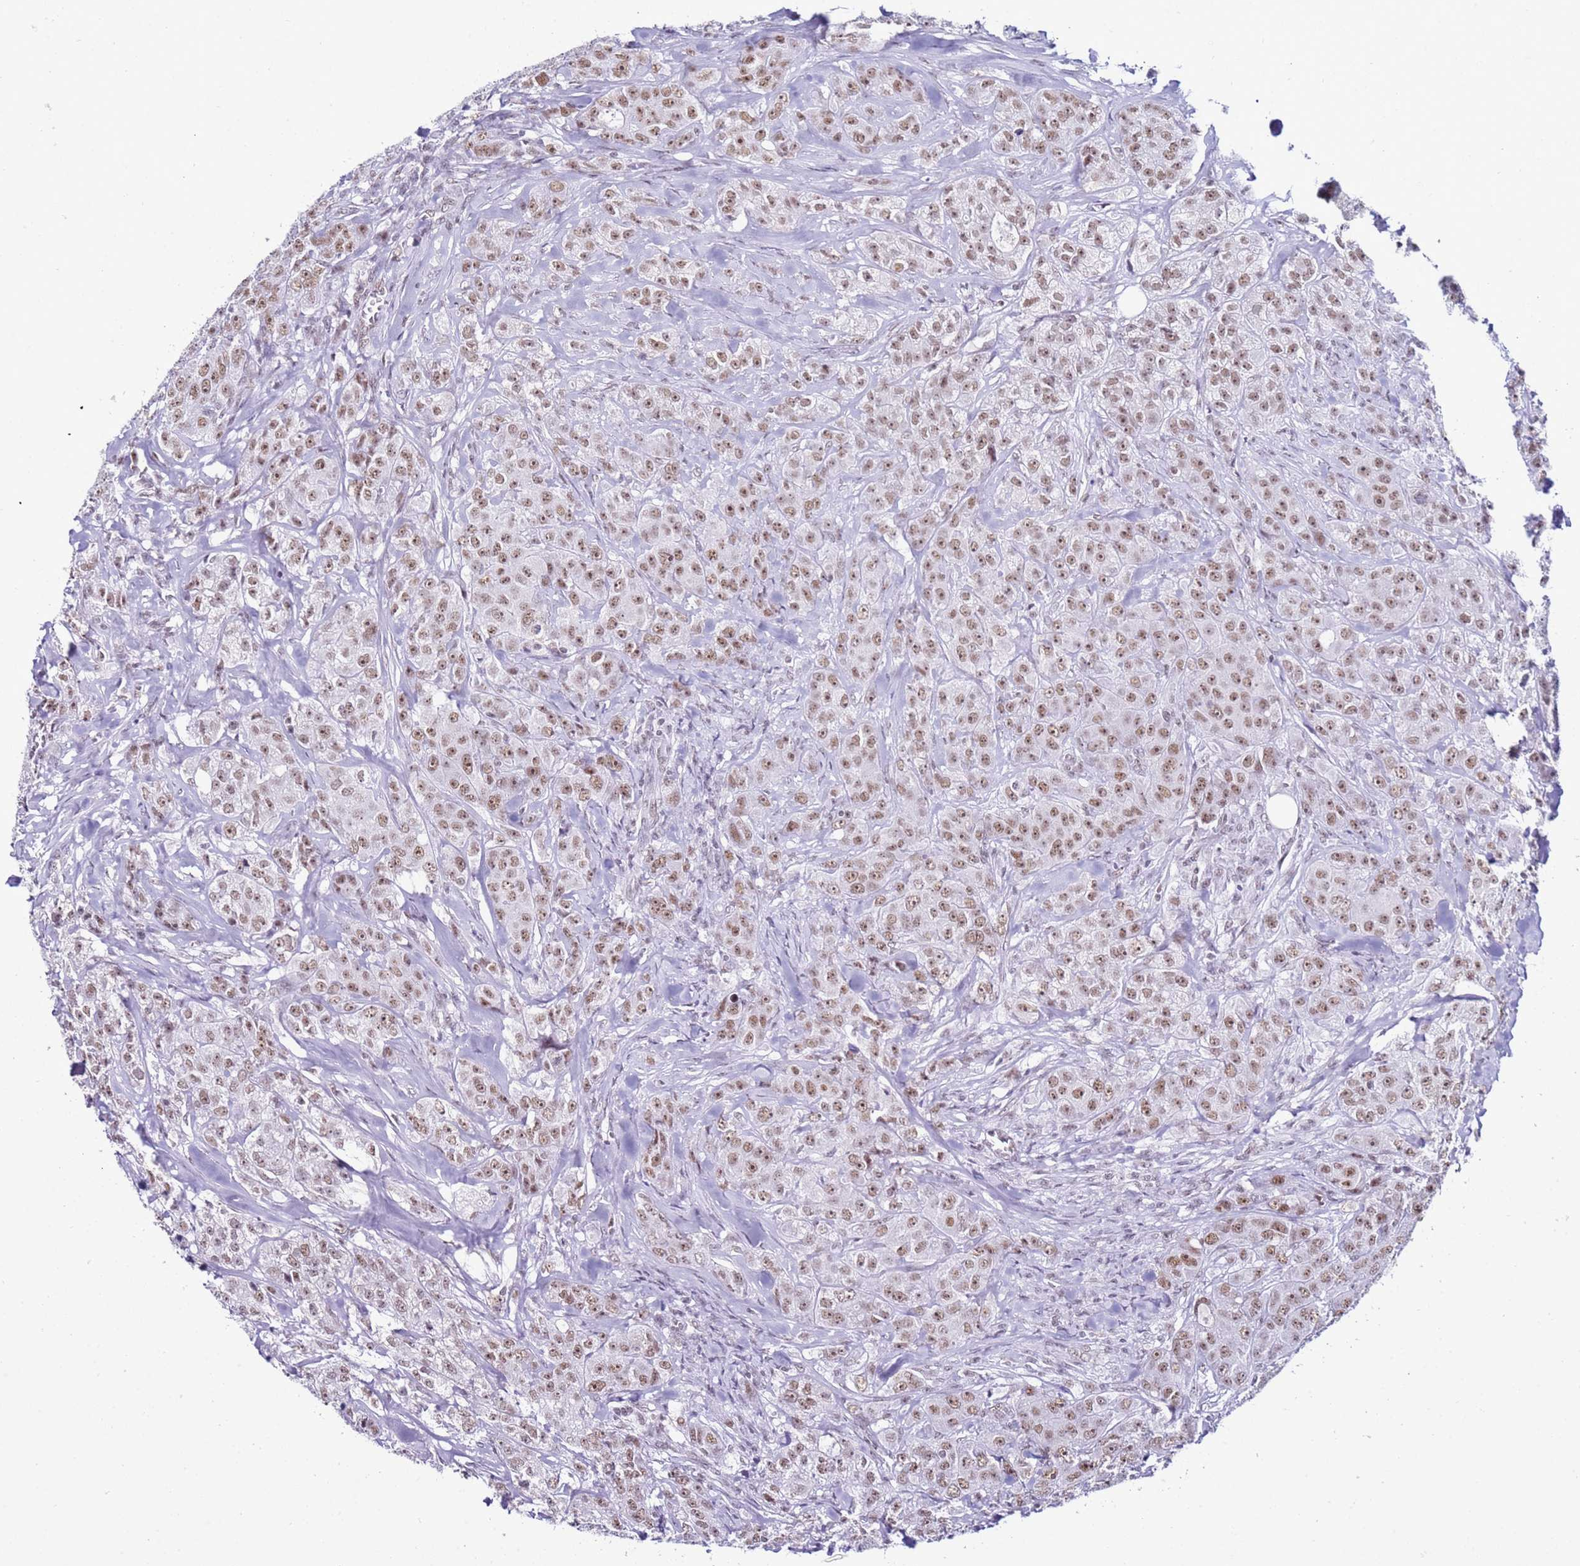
{"staining": {"intensity": "moderate", "quantity": ">75%", "location": "nuclear"}, "tissue": "breast cancer", "cell_type": "Tumor cells", "image_type": "cancer", "snomed": [{"axis": "morphology", "description": "Duct carcinoma"}, {"axis": "topography", "description": "Breast"}], "caption": "Breast intraductal carcinoma stained with a protein marker demonstrates moderate staining in tumor cells.", "gene": "DHX15", "patient": {"sex": "female", "age": 43}}